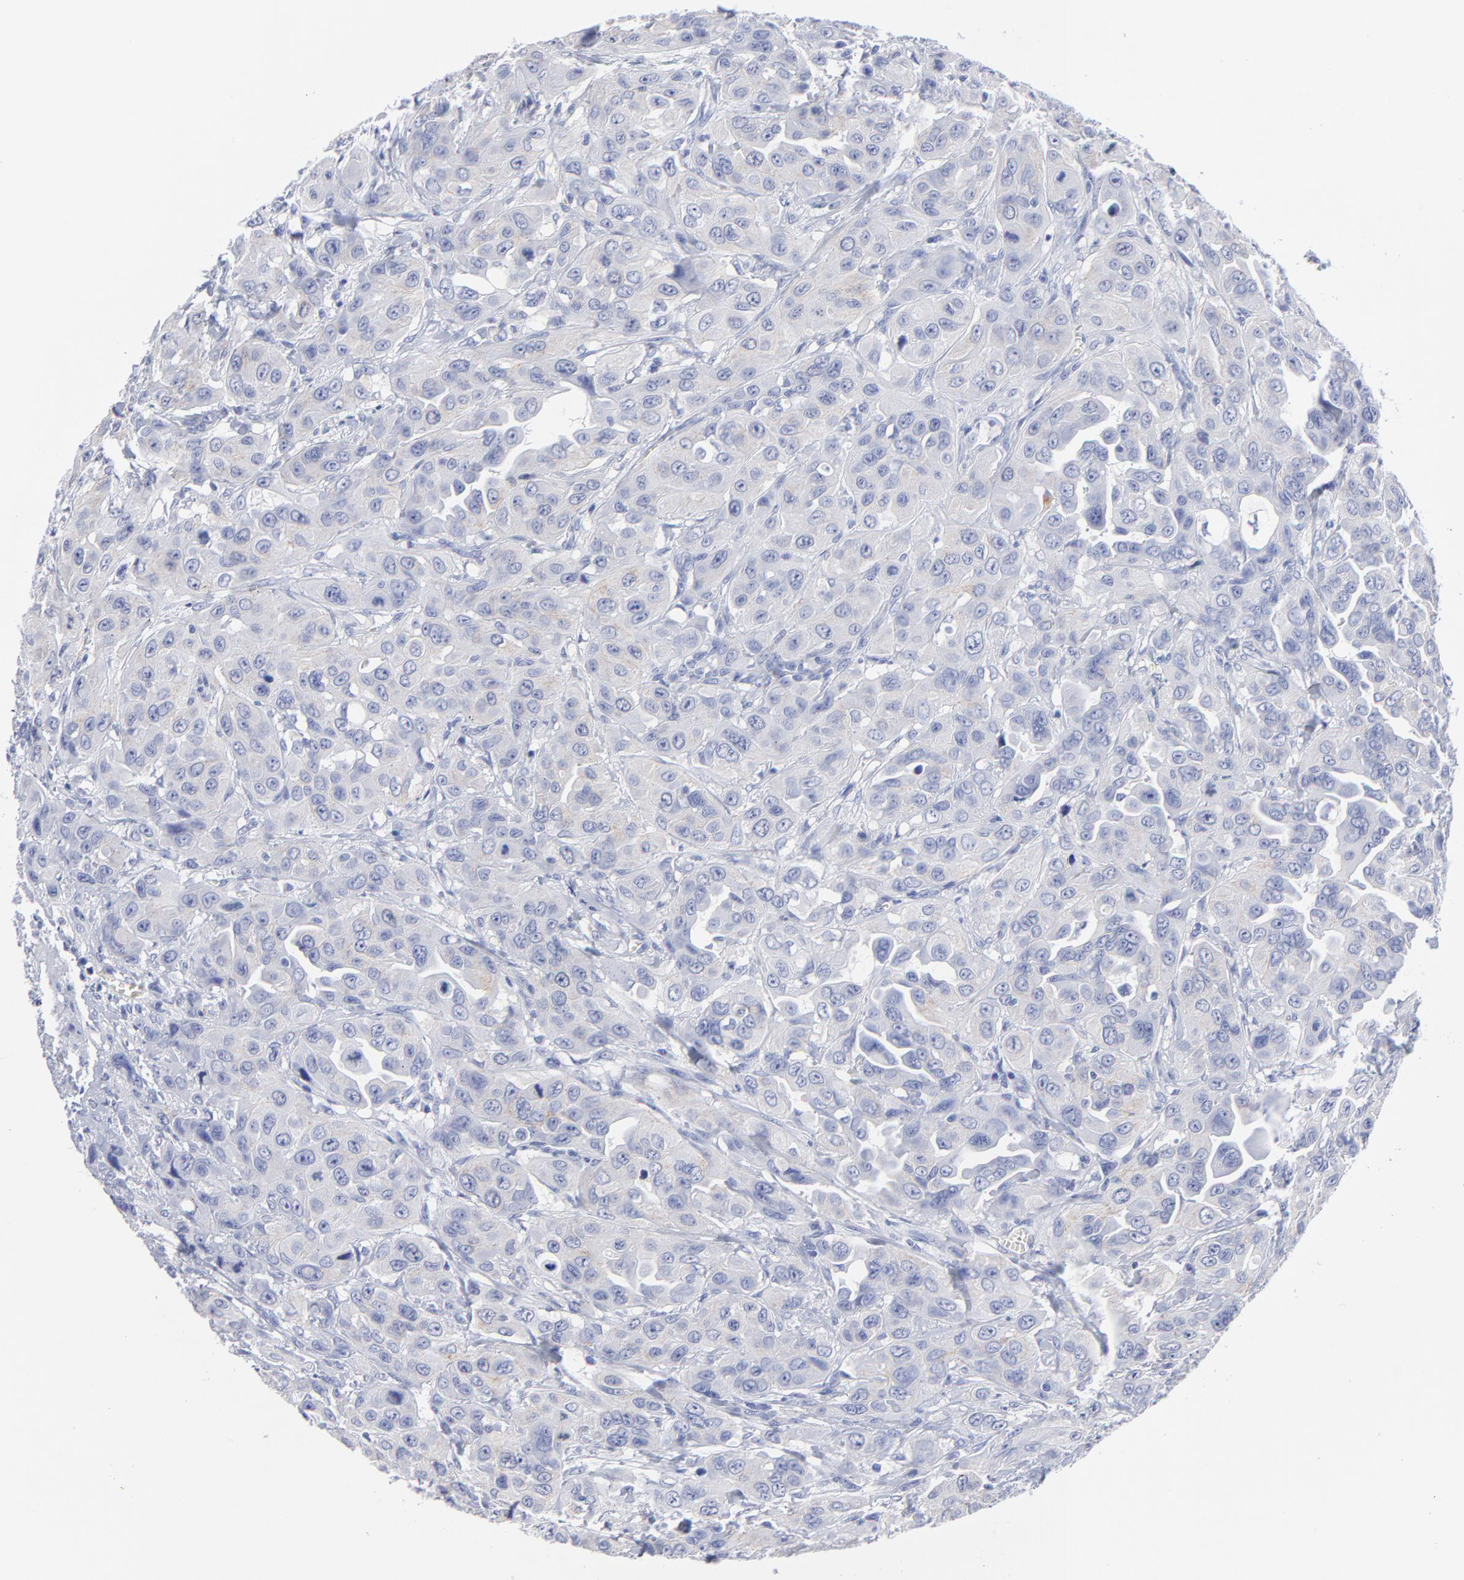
{"staining": {"intensity": "moderate", "quantity": ">75%", "location": "cytoplasmic/membranous"}, "tissue": "urothelial cancer", "cell_type": "Tumor cells", "image_type": "cancer", "snomed": [{"axis": "morphology", "description": "Urothelial carcinoma, High grade"}, {"axis": "topography", "description": "Urinary bladder"}], "caption": "Immunohistochemical staining of urothelial carcinoma (high-grade) demonstrates medium levels of moderate cytoplasmic/membranous protein positivity in about >75% of tumor cells. (brown staining indicates protein expression, while blue staining denotes nuclei).", "gene": "CNTN3", "patient": {"sex": "male", "age": 73}}